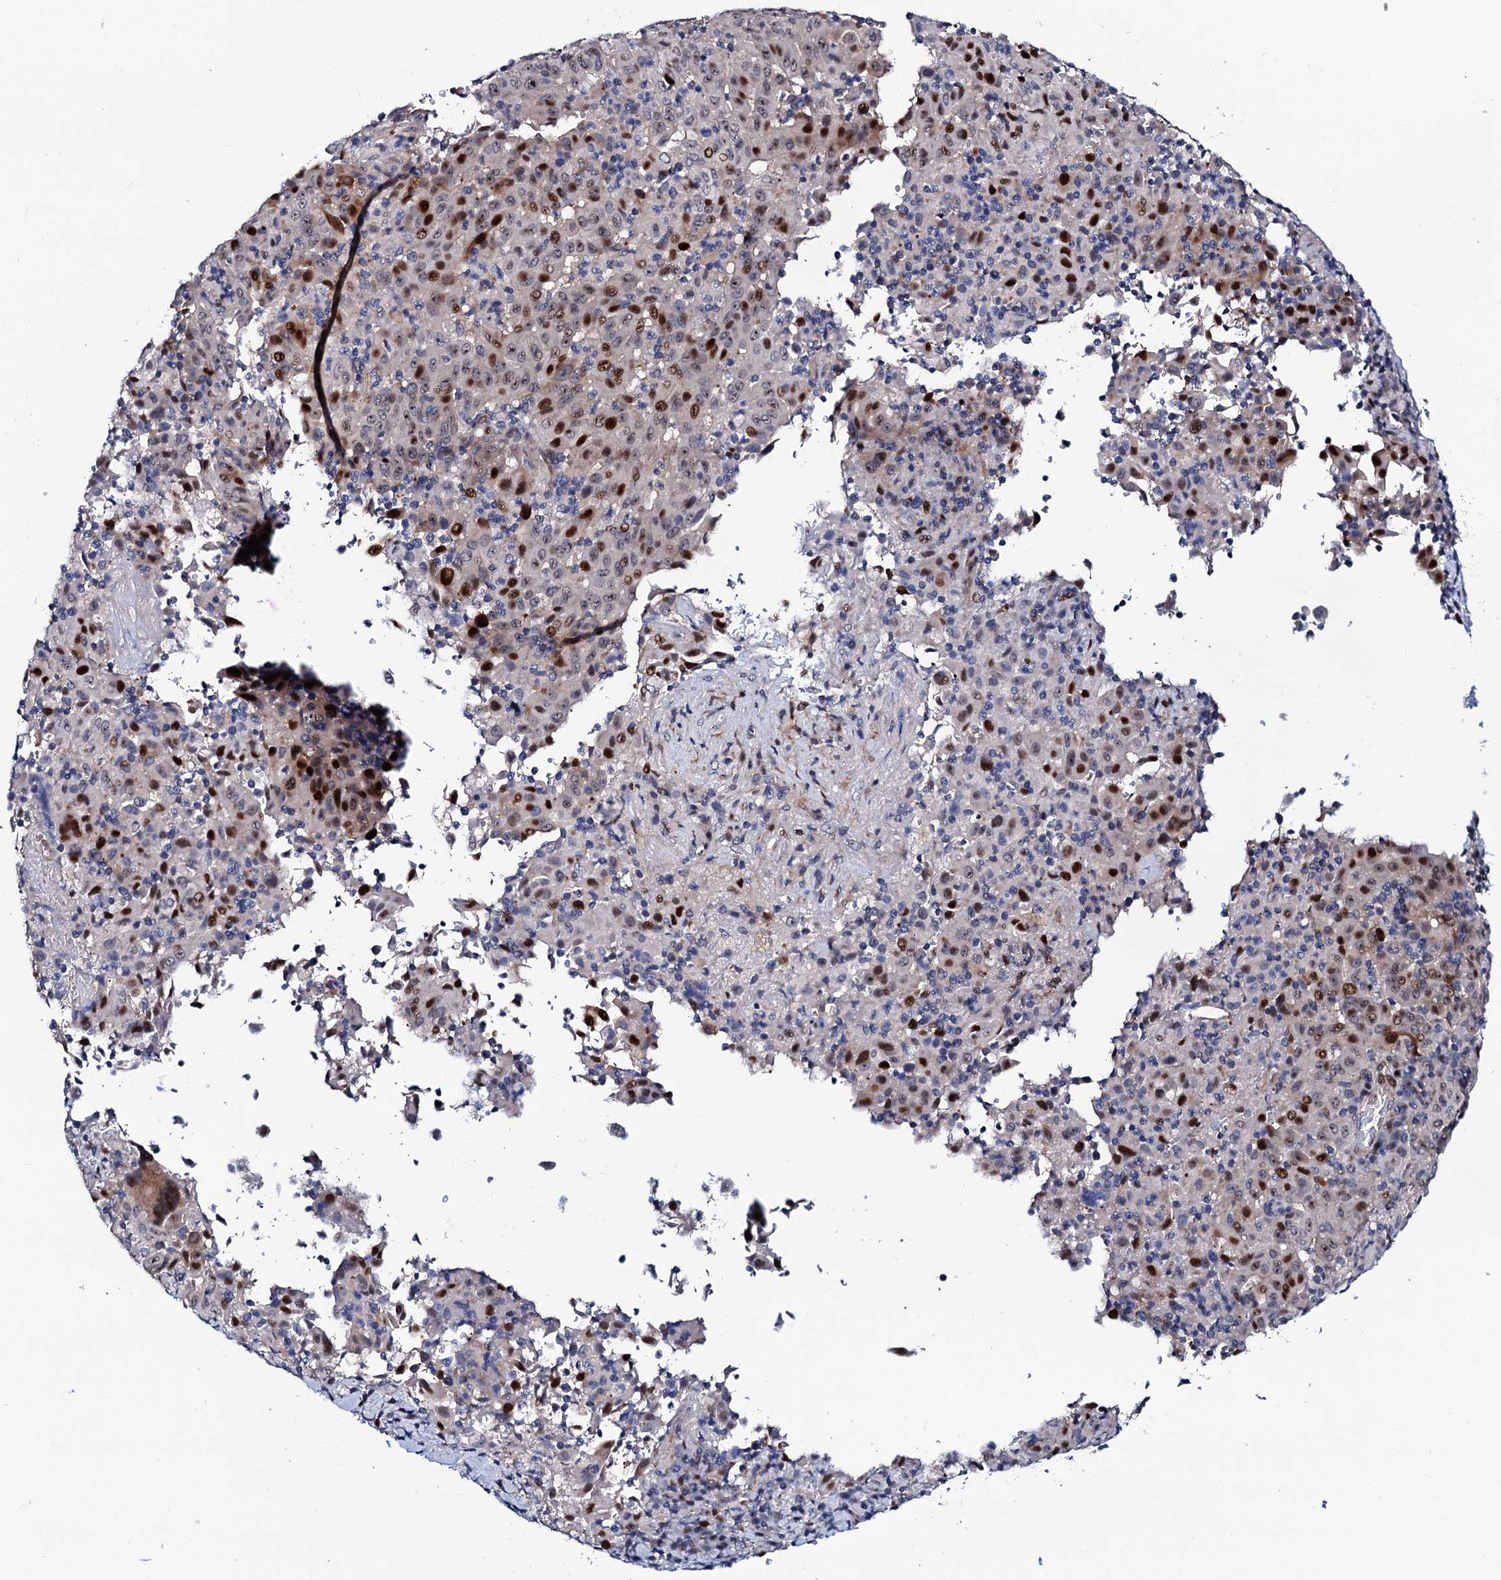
{"staining": {"intensity": "strong", "quantity": "<25%", "location": "nuclear"}, "tissue": "pancreatic cancer", "cell_type": "Tumor cells", "image_type": "cancer", "snomed": [{"axis": "morphology", "description": "Adenocarcinoma, NOS"}, {"axis": "topography", "description": "Pancreas"}], "caption": "Protein expression analysis of human adenocarcinoma (pancreatic) reveals strong nuclear positivity in about <25% of tumor cells.", "gene": "TRMT112", "patient": {"sex": "male", "age": 63}}